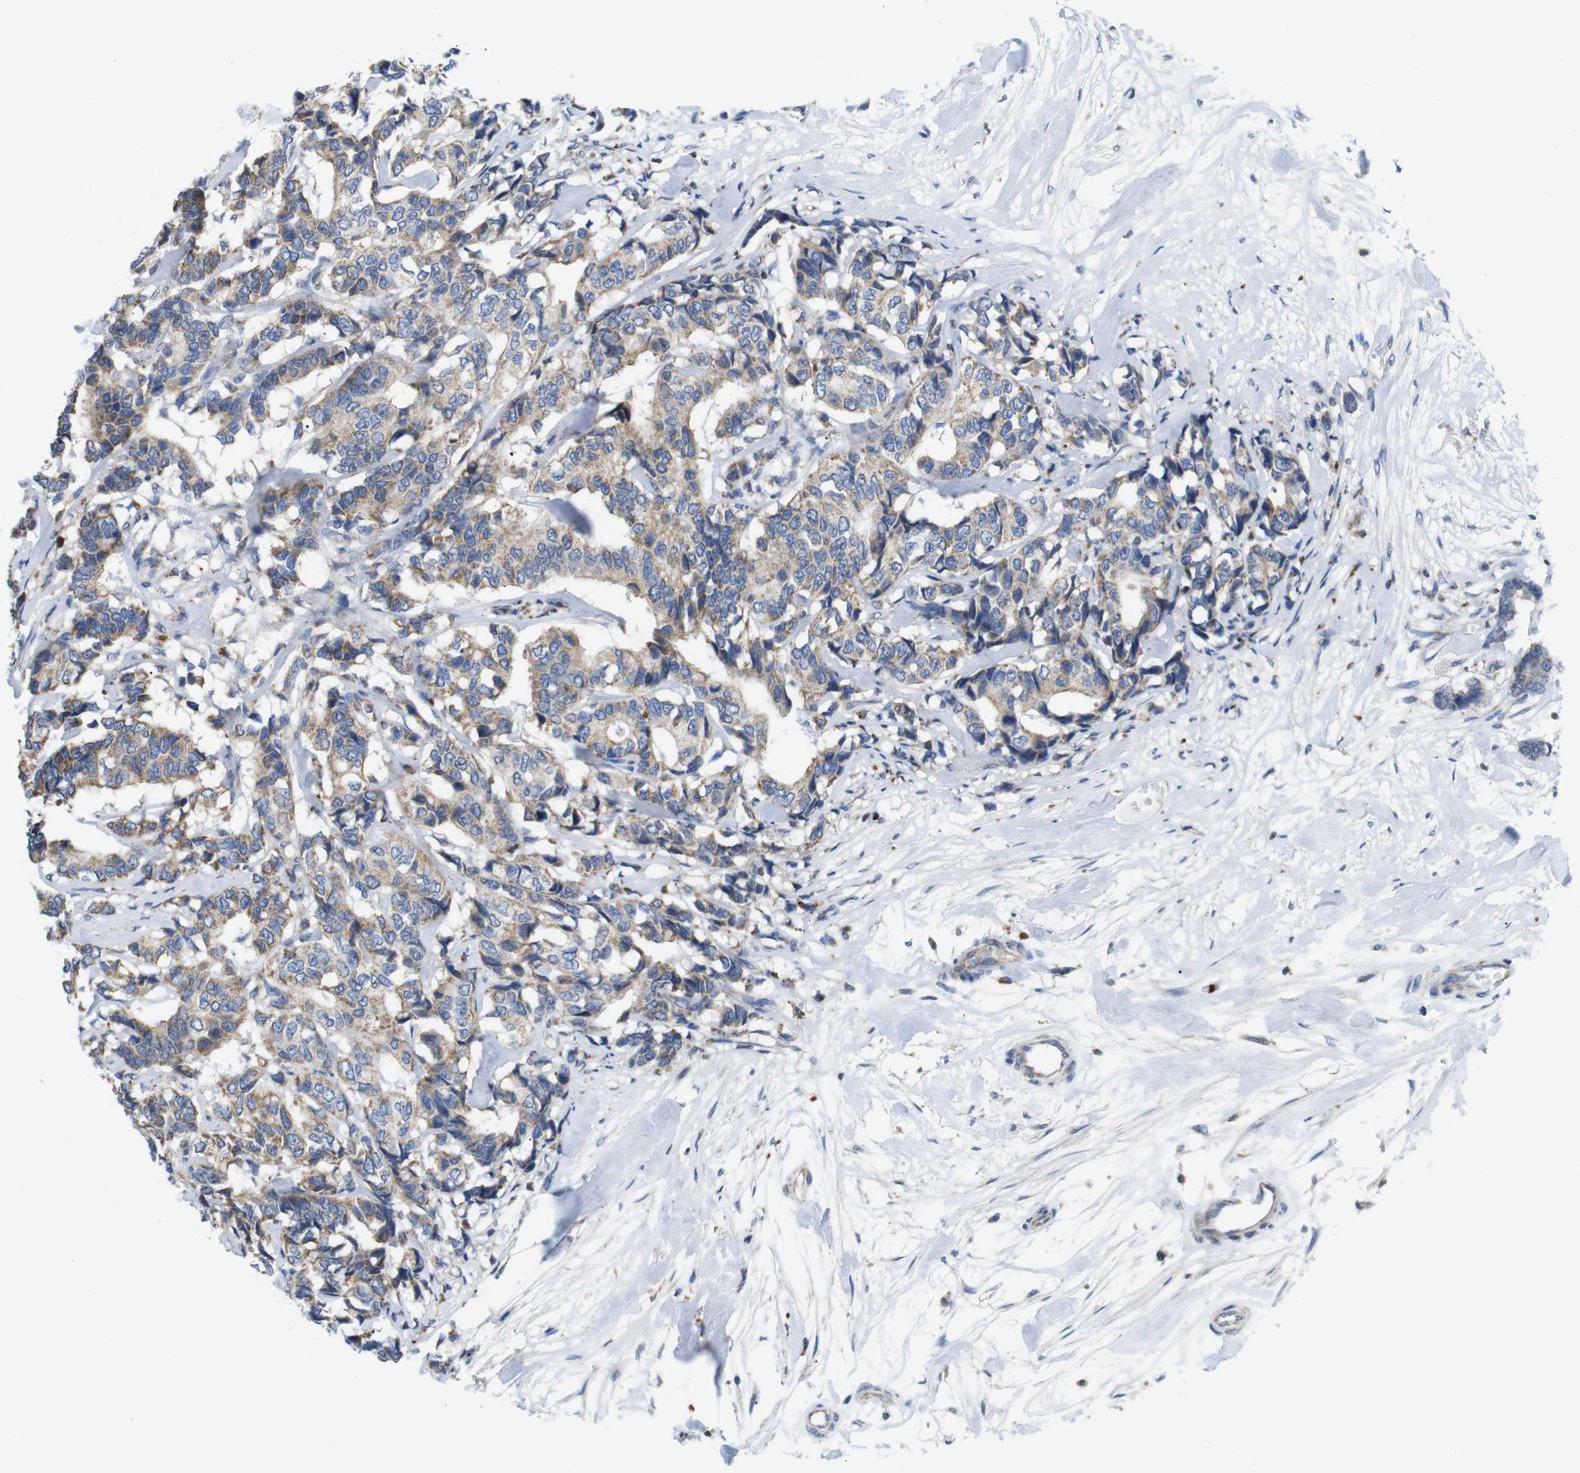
{"staining": {"intensity": "moderate", "quantity": "25%-75%", "location": "cytoplasmic/membranous"}, "tissue": "breast cancer", "cell_type": "Tumor cells", "image_type": "cancer", "snomed": [{"axis": "morphology", "description": "Duct carcinoma"}, {"axis": "topography", "description": "Breast"}], "caption": "Human breast cancer (infiltrating ductal carcinoma) stained with a protein marker reveals moderate staining in tumor cells.", "gene": "F2RL1", "patient": {"sex": "female", "age": 87}}